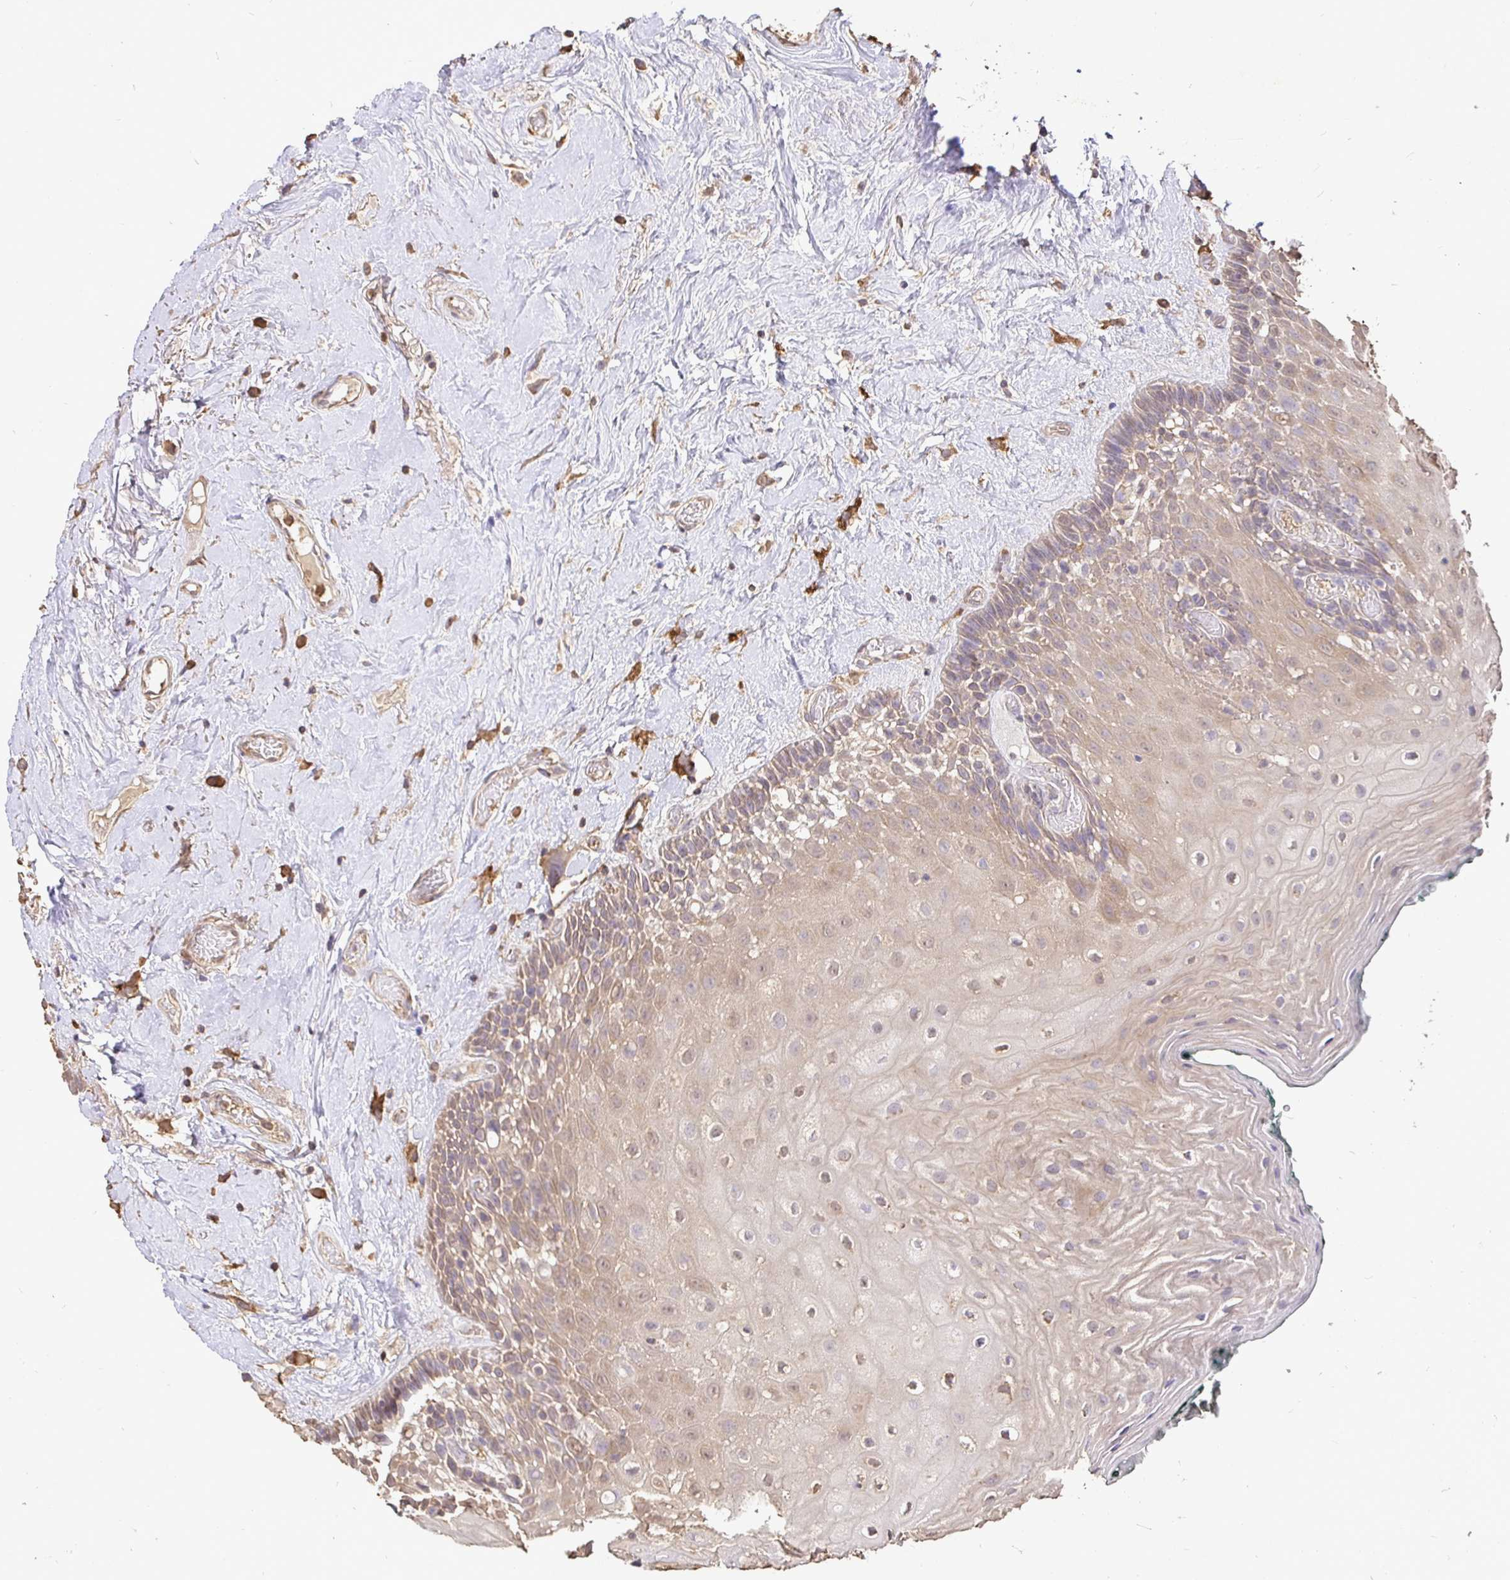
{"staining": {"intensity": "weak", "quantity": ">75%", "location": "cytoplasmic/membranous"}, "tissue": "oral mucosa", "cell_type": "Squamous epithelial cells", "image_type": "normal", "snomed": [{"axis": "morphology", "description": "Normal tissue, NOS"}, {"axis": "morphology", "description": "Squamous cell carcinoma, NOS"}, {"axis": "topography", "description": "Oral tissue"}, {"axis": "topography", "description": "Head-Neck"}], "caption": "Immunohistochemical staining of unremarkable oral mucosa demonstrates >75% levels of weak cytoplasmic/membranous protein positivity in approximately >75% of squamous epithelial cells.", "gene": "MAPK8IP3", "patient": {"sex": "male", "age": 64}}